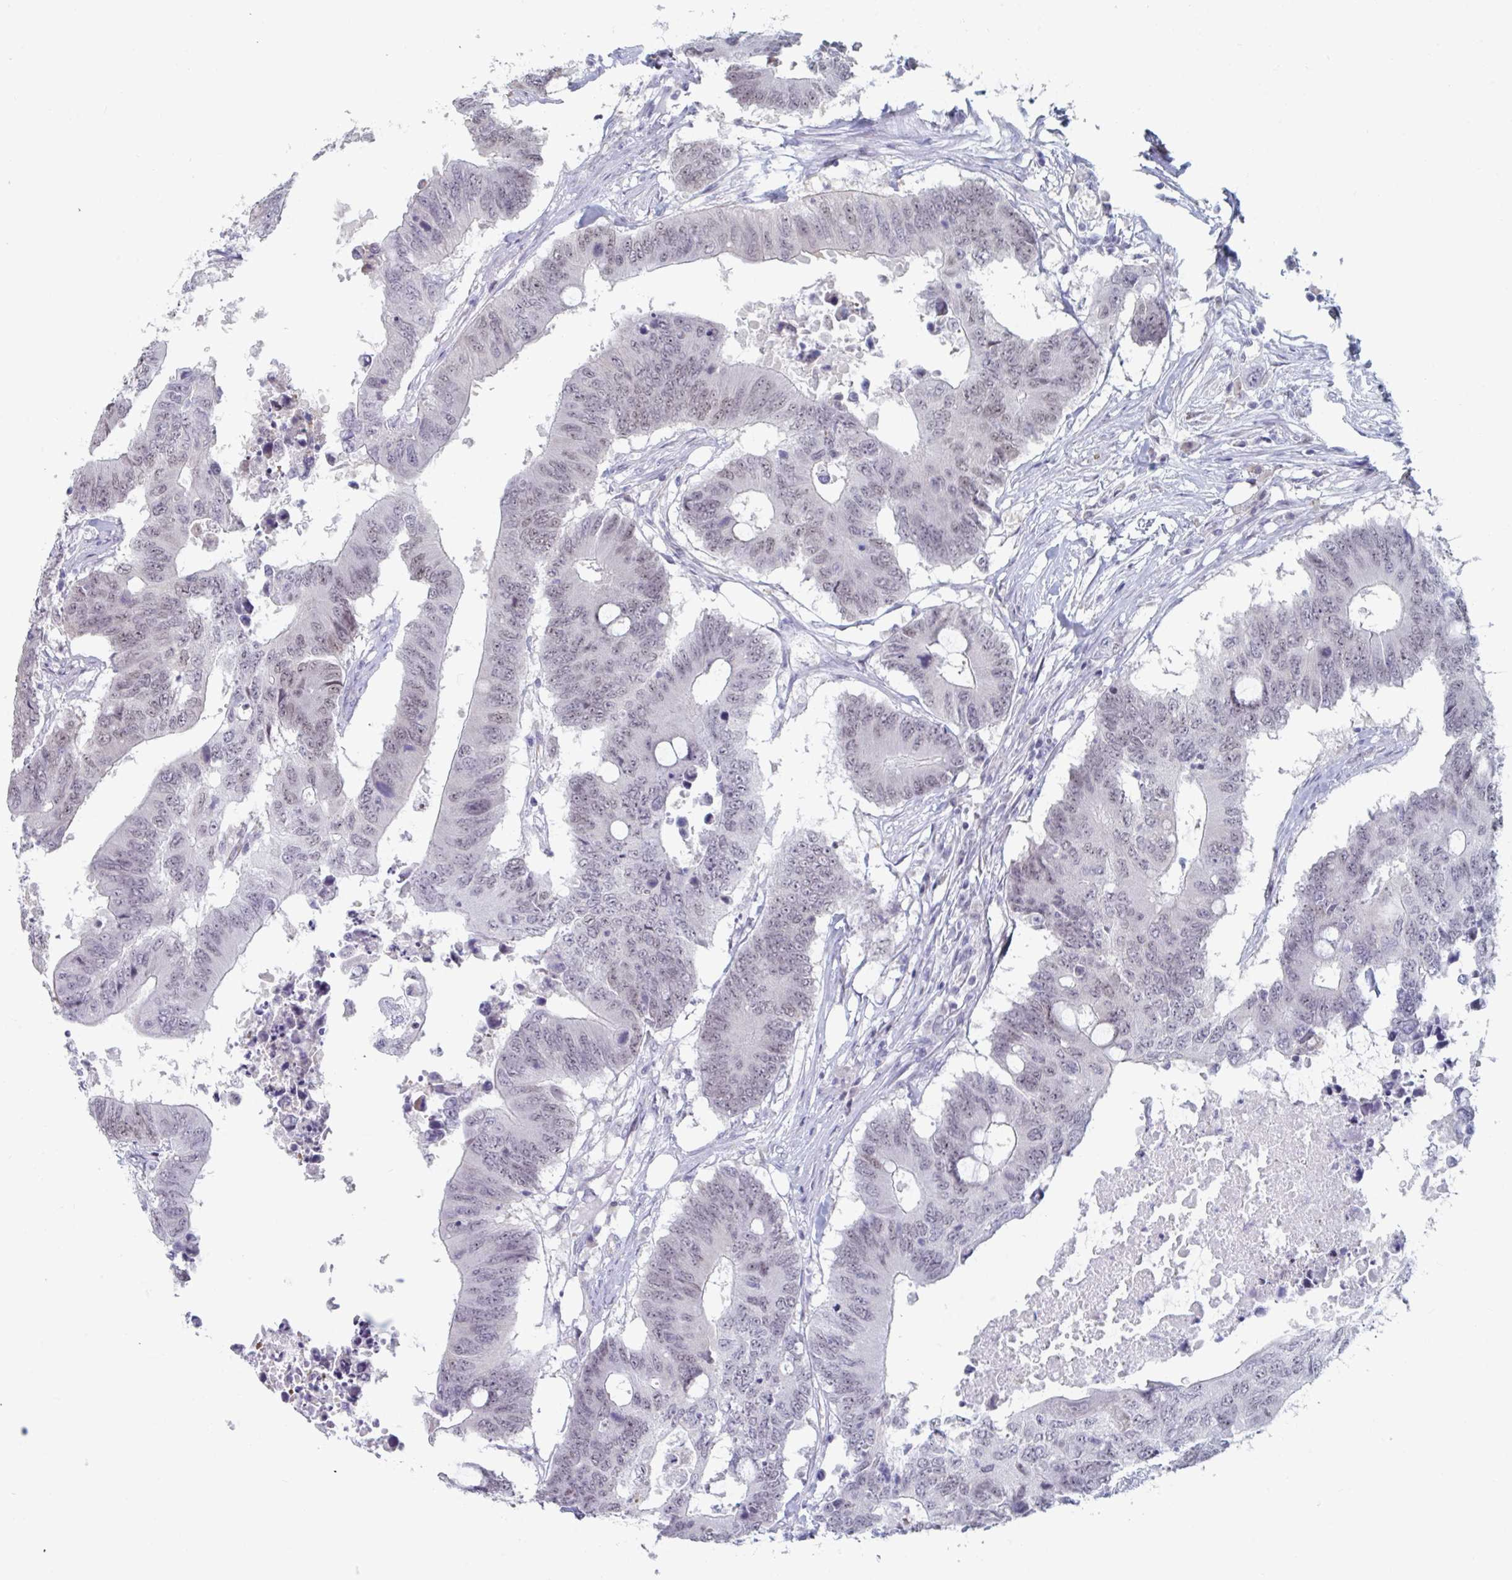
{"staining": {"intensity": "weak", "quantity": "<25%", "location": "nuclear"}, "tissue": "colorectal cancer", "cell_type": "Tumor cells", "image_type": "cancer", "snomed": [{"axis": "morphology", "description": "Adenocarcinoma, NOS"}, {"axis": "topography", "description": "Colon"}], "caption": "Human colorectal adenocarcinoma stained for a protein using immunohistochemistry reveals no expression in tumor cells.", "gene": "FOXA1", "patient": {"sex": "male", "age": 71}}